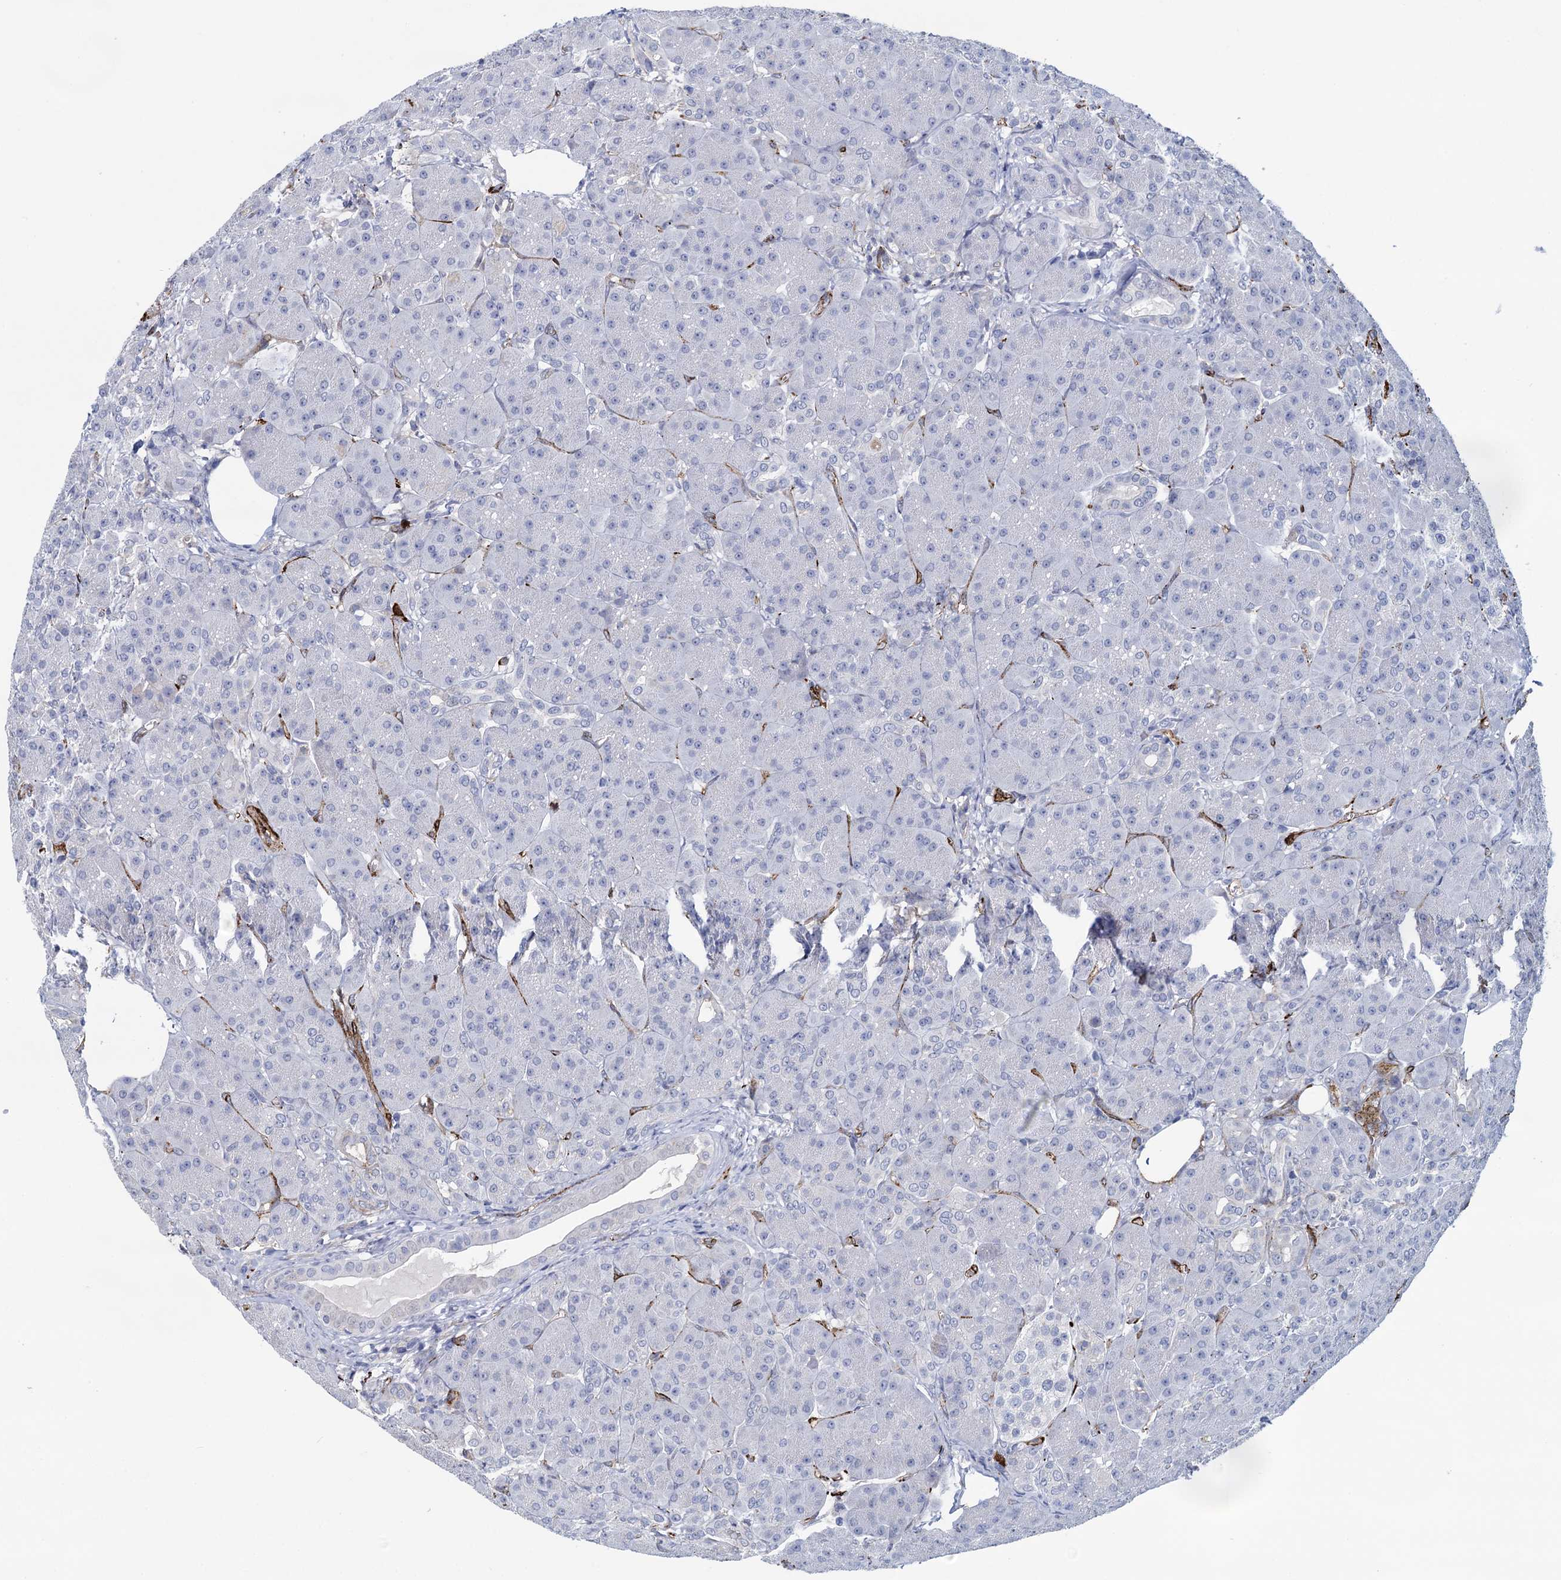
{"staining": {"intensity": "negative", "quantity": "none", "location": "none"}, "tissue": "pancreas", "cell_type": "Exocrine glandular cells", "image_type": "normal", "snomed": [{"axis": "morphology", "description": "Normal tissue, NOS"}, {"axis": "topography", "description": "Pancreas"}], "caption": "Immunohistochemistry (IHC) image of benign pancreas: pancreas stained with DAB (3,3'-diaminobenzidine) displays no significant protein positivity in exocrine glandular cells. (DAB IHC visualized using brightfield microscopy, high magnification).", "gene": "SNCG", "patient": {"sex": "male", "age": 63}}